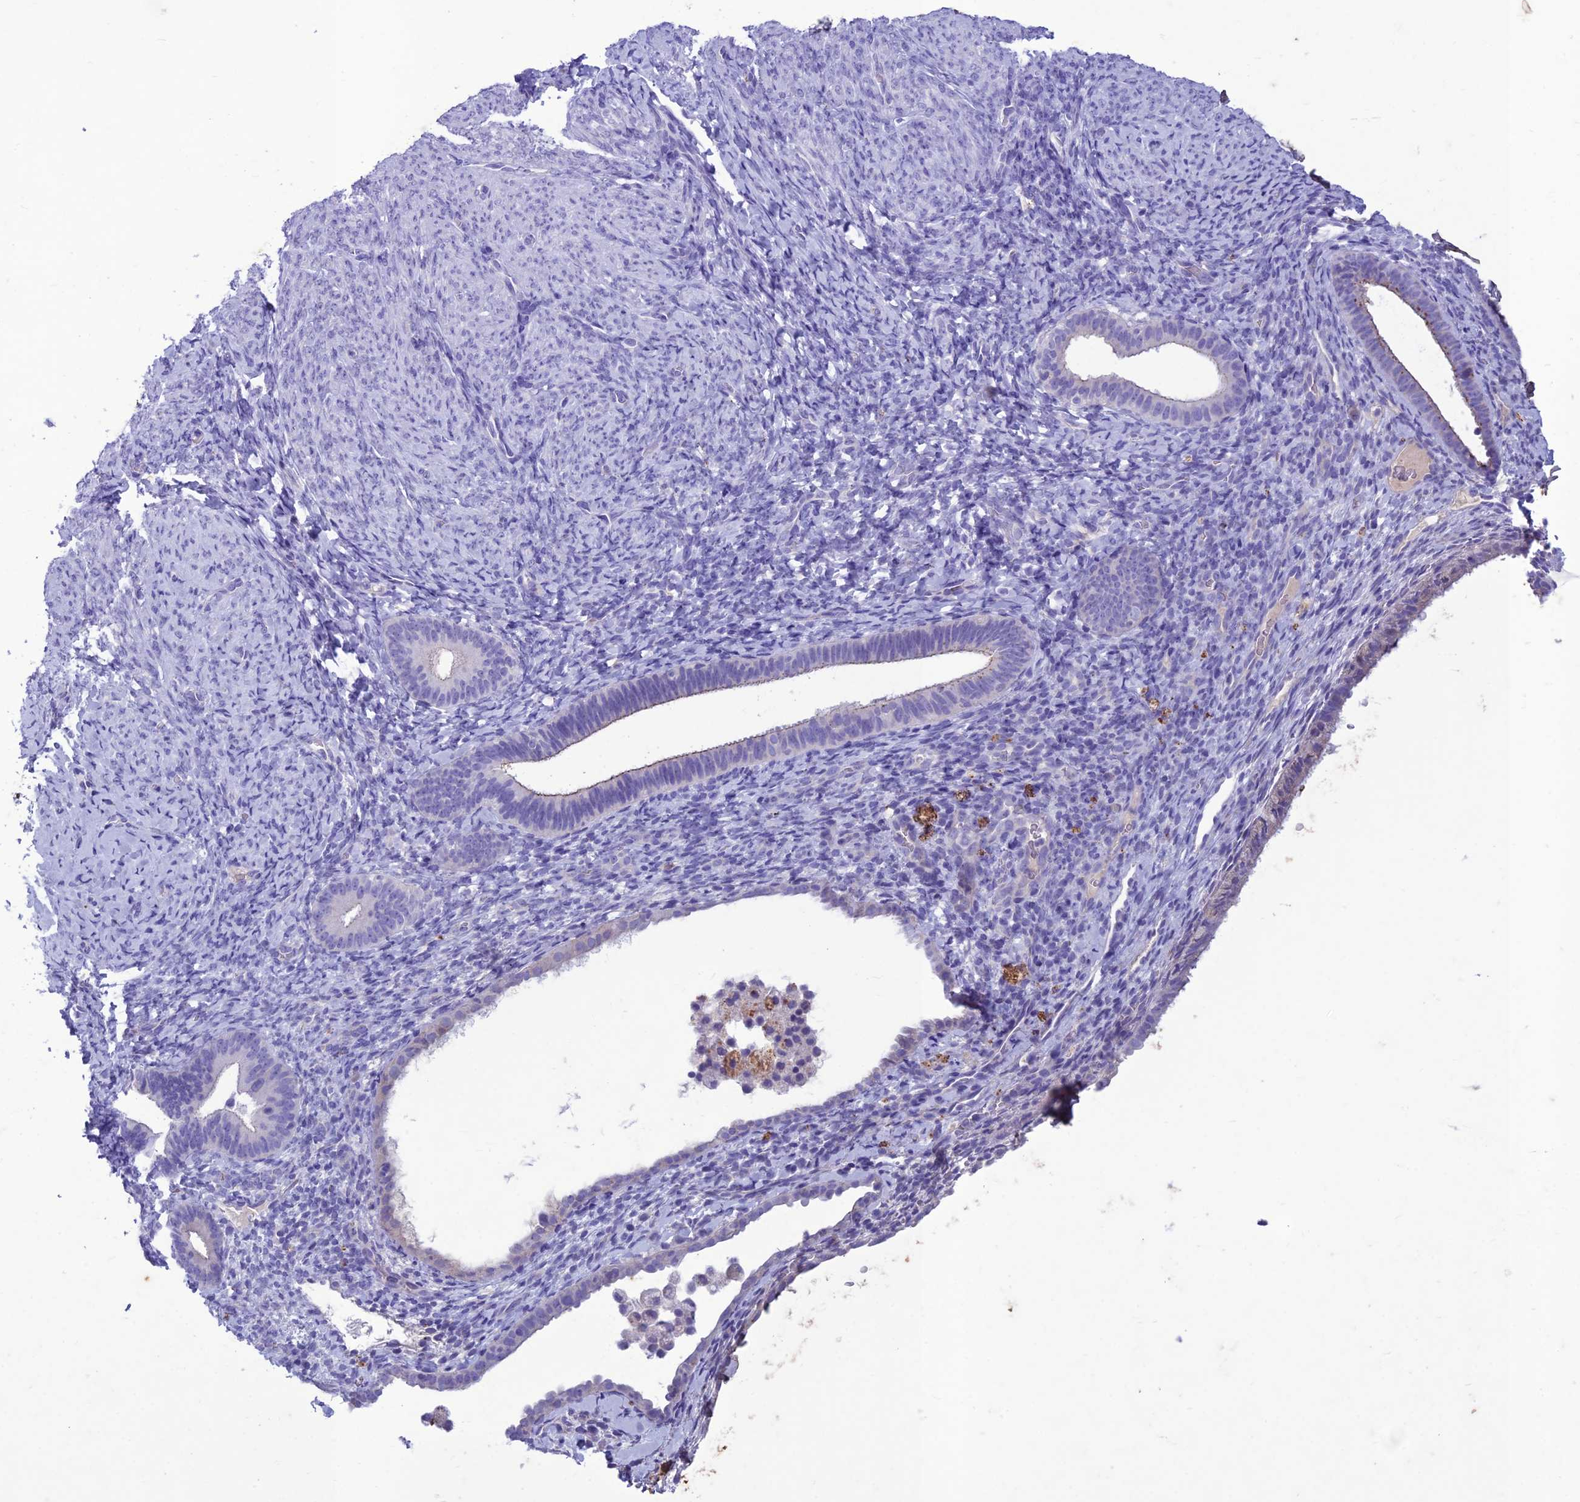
{"staining": {"intensity": "negative", "quantity": "none", "location": "none"}, "tissue": "endometrium", "cell_type": "Cells in endometrial stroma", "image_type": "normal", "snomed": [{"axis": "morphology", "description": "Normal tissue, NOS"}, {"axis": "topography", "description": "Endometrium"}], "caption": "This is a histopathology image of immunohistochemistry (IHC) staining of unremarkable endometrium, which shows no positivity in cells in endometrial stroma. (DAB IHC visualized using brightfield microscopy, high magnification).", "gene": "IFT172", "patient": {"sex": "female", "age": 65}}